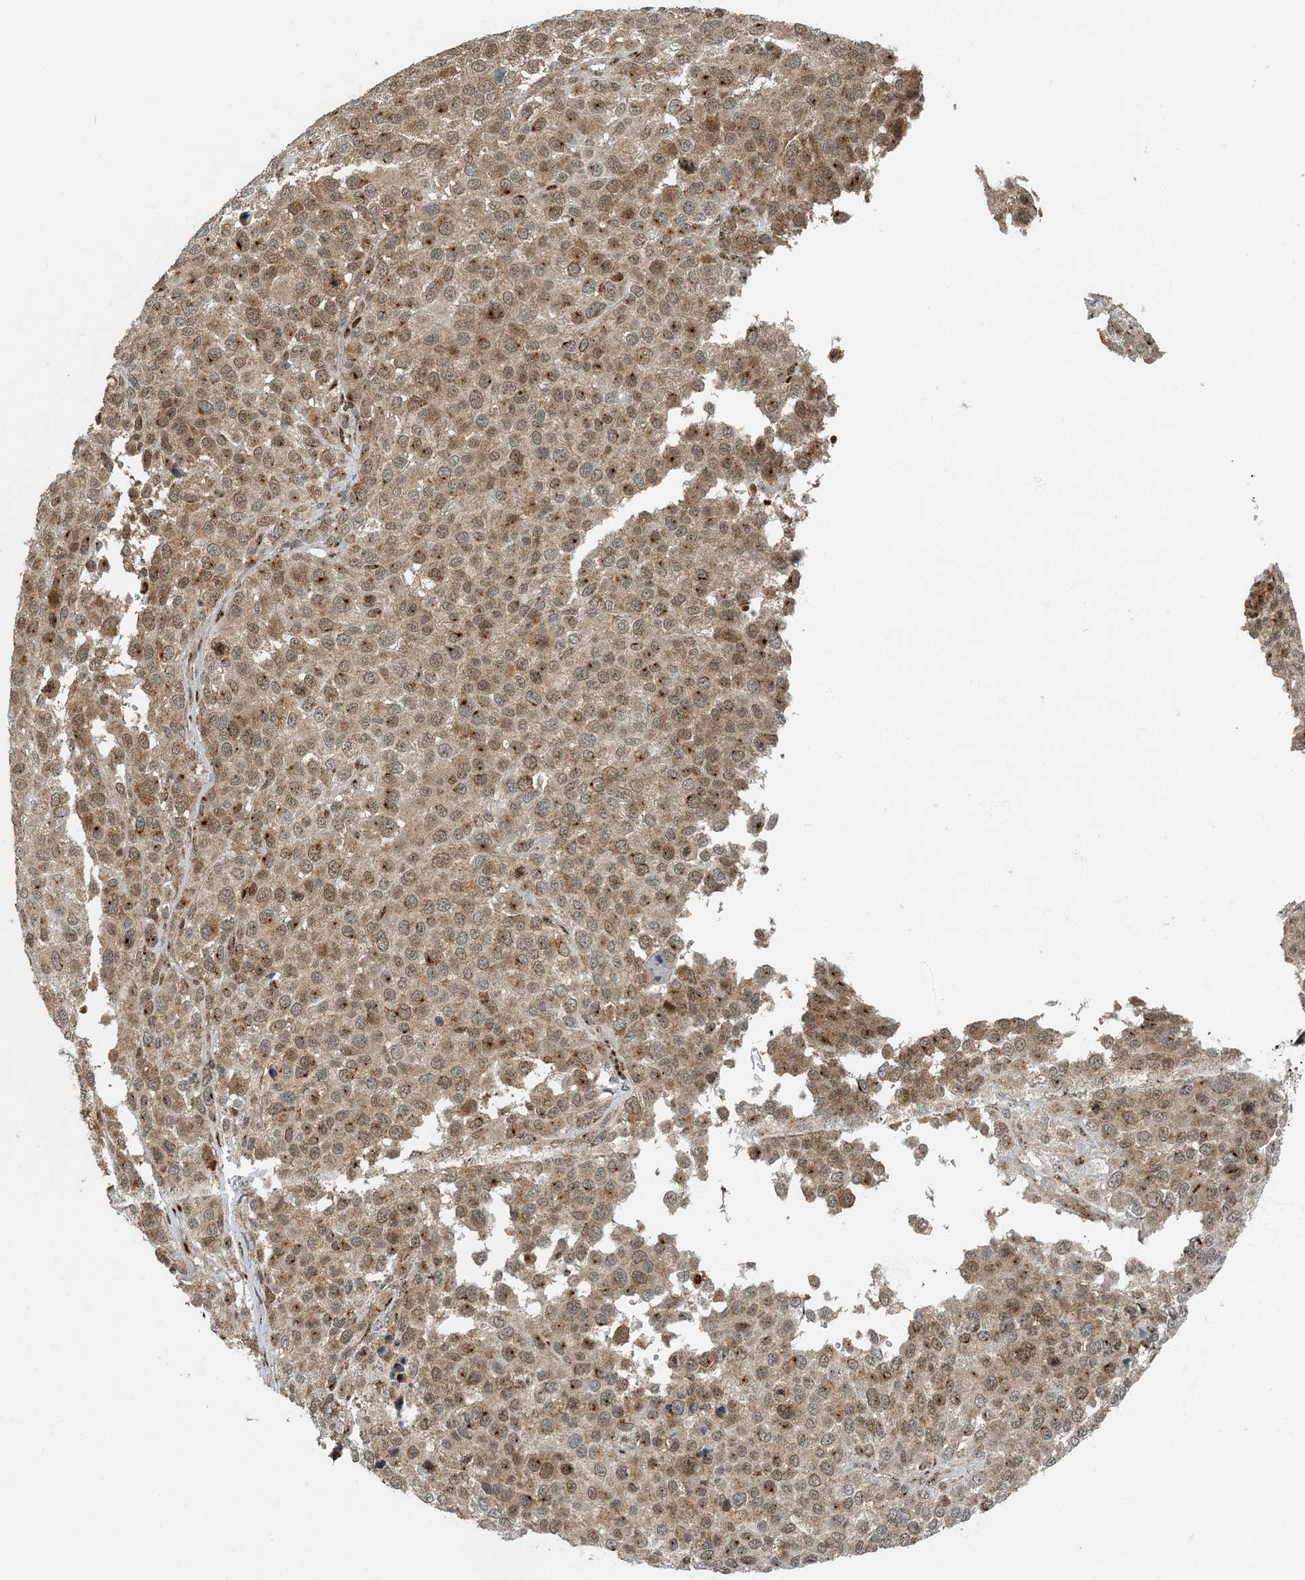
{"staining": {"intensity": "moderate", "quantity": ">75%", "location": "cytoplasmic/membranous"}, "tissue": "melanoma", "cell_type": "Tumor cells", "image_type": "cancer", "snomed": [{"axis": "morphology", "description": "Malignant melanoma, NOS"}, {"axis": "topography", "description": "Skin of trunk"}], "caption": "Protein positivity by immunohistochemistry (IHC) shows moderate cytoplasmic/membranous positivity in about >75% of tumor cells in malignant melanoma.", "gene": "MBD1", "patient": {"sex": "male", "age": 71}}